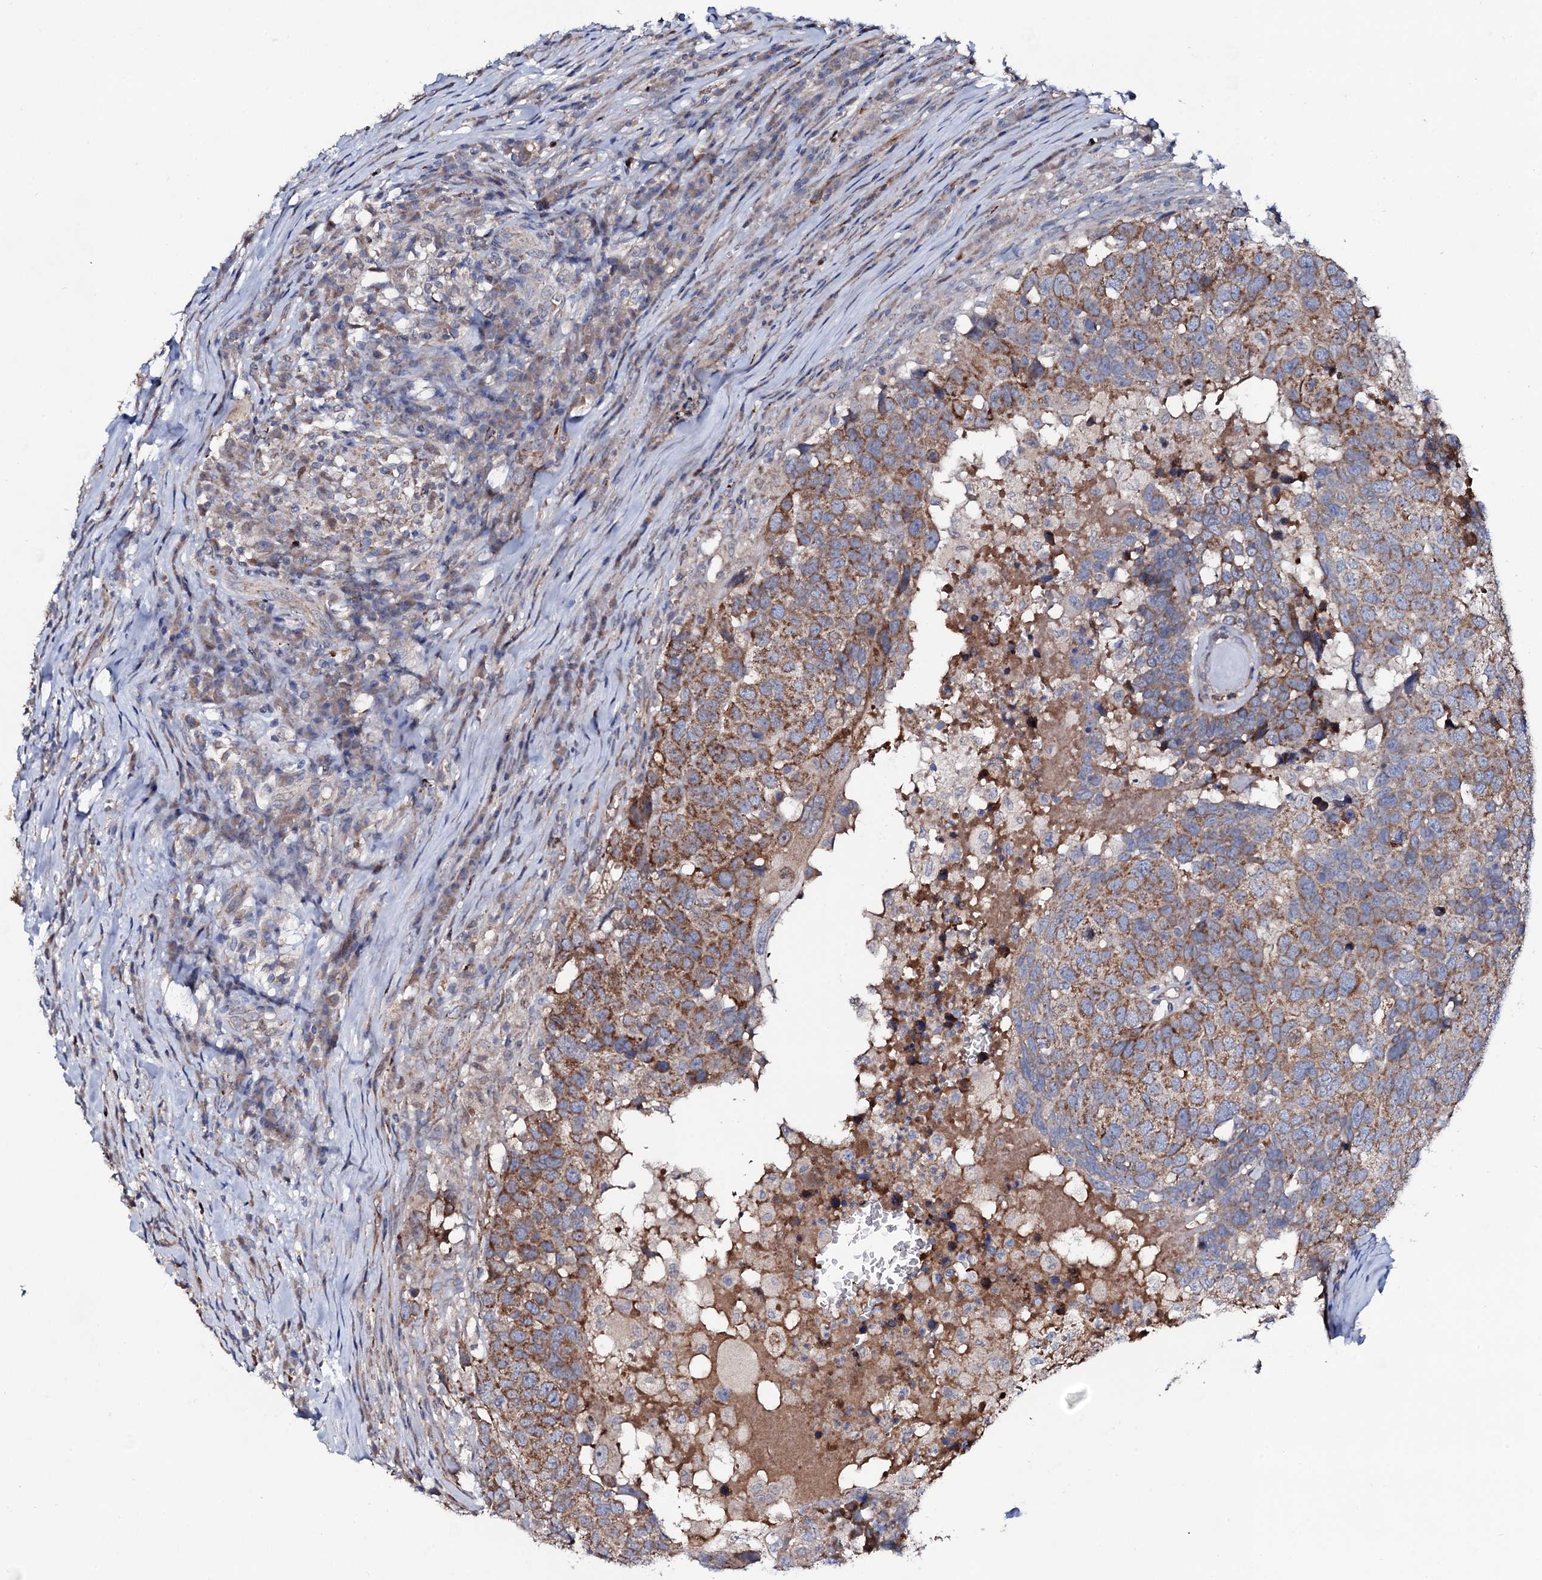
{"staining": {"intensity": "moderate", "quantity": ">75%", "location": "cytoplasmic/membranous"}, "tissue": "head and neck cancer", "cell_type": "Tumor cells", "image_type": "cancer", "snomed": [{"axis": "morphology", "description": "Squamous cell carcinoma, NOS"}, {"axis": "topography", "description": "Head-Neck"}], "caption": "Head and neck cancer stained with a protein marker reveals moderate staining in tumor cells.", "gene": "PPP1R3D", "patient": {"sex": "male", "age": 66}}